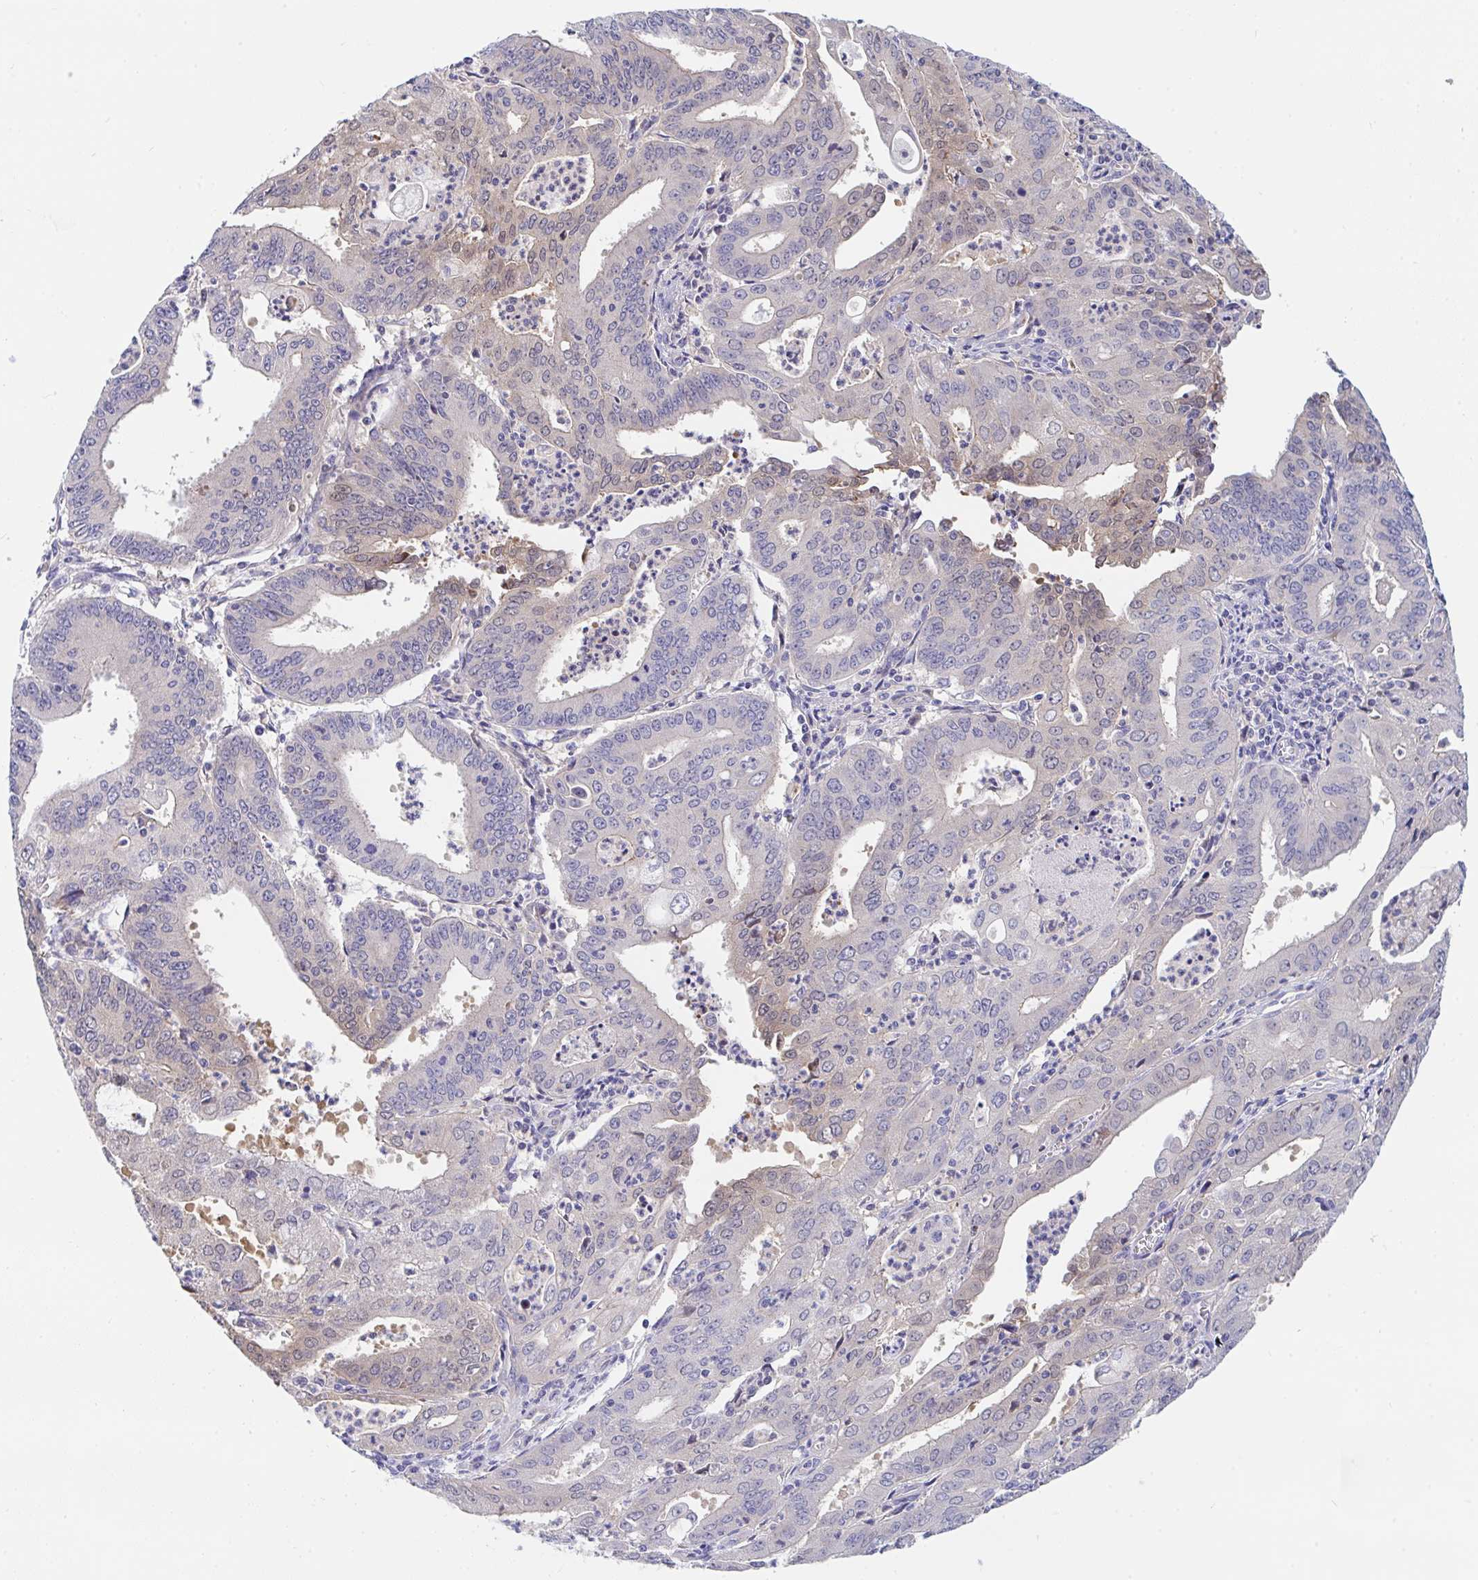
{"staining": {"intensity": "weak", "quantity": "<25%", "location": "cytoplasmic/membranous,nuclear"}, "tissue": "cervical cancer", "cell_type": "Tumor cells", "image_type": "cancer", "snomed": [{"axis": "morphology", "description": "Adenocarcinoma, NOS"}, {"axis": "topography", "description": "Cervix"}], "caption": "This is an immunohistochemistry micrograph of cervical cancer. There is no expression in tumor cells.", "gene": "P2RX3", "patient": {"sex": "female", "age": 56}}